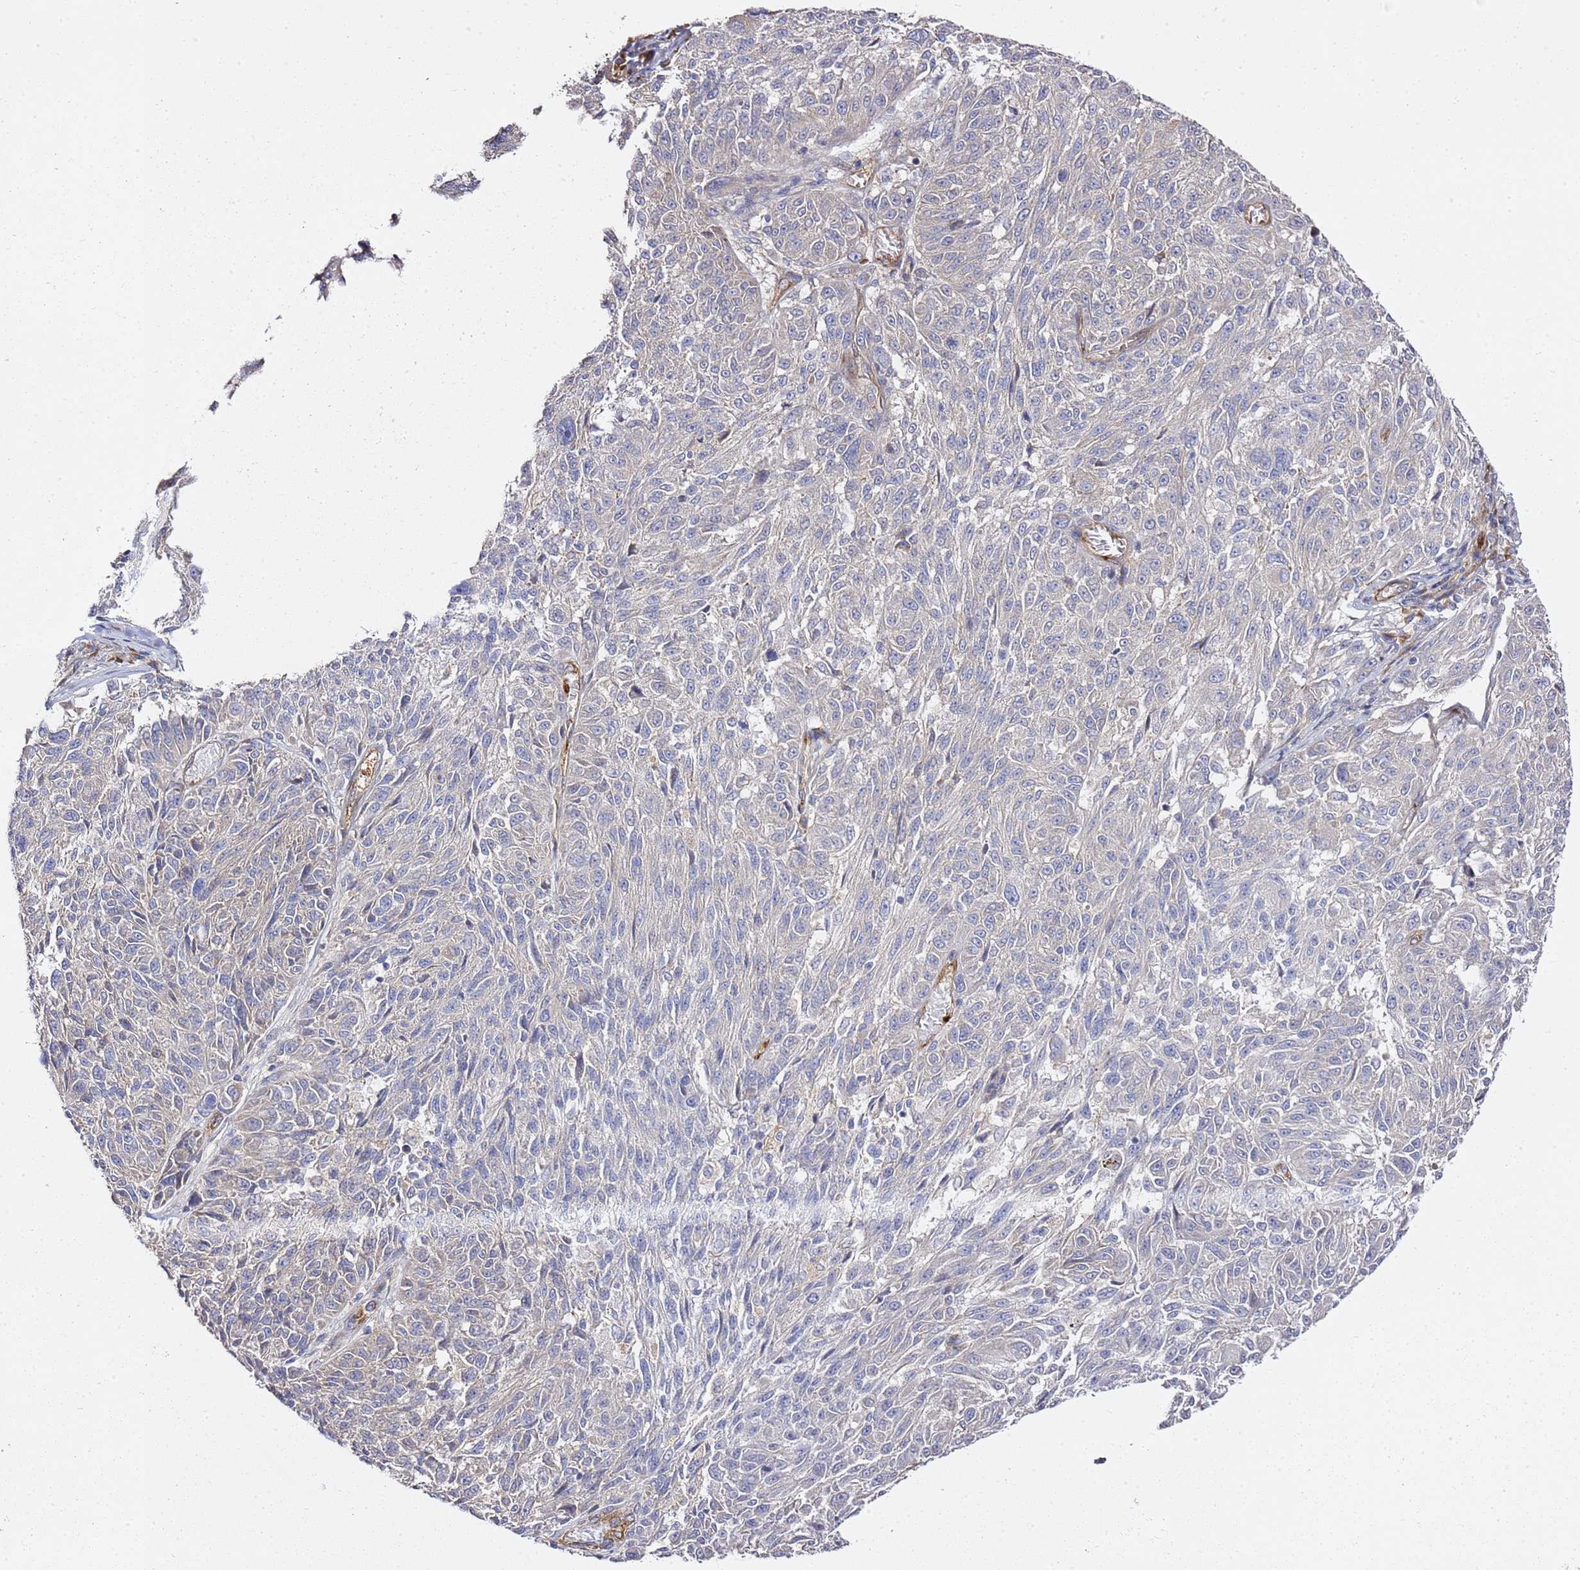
{"staining": {"intensity": "negative", "quantity": "none", "location": "none"}, "tissue": "melanoma", "cell_type": "Tumor cells", "image_type": "cancer", "snomed": [{"axis": "morphology", "description": "Malignant melanoma, NOS"}, {"axis": "topography", "description": "Skin"}], "caption": "Melanoma was stained to show a protein in brown. There is no significant expression in tumor cells. The staining was performed using DAB to visualize the protein expression in brown, while the nuclei were stained in blue with hematoxylin (Magnification: 20x).", "gene": "EPS8L1", "patient": {"sex": "male", "age": 53}}